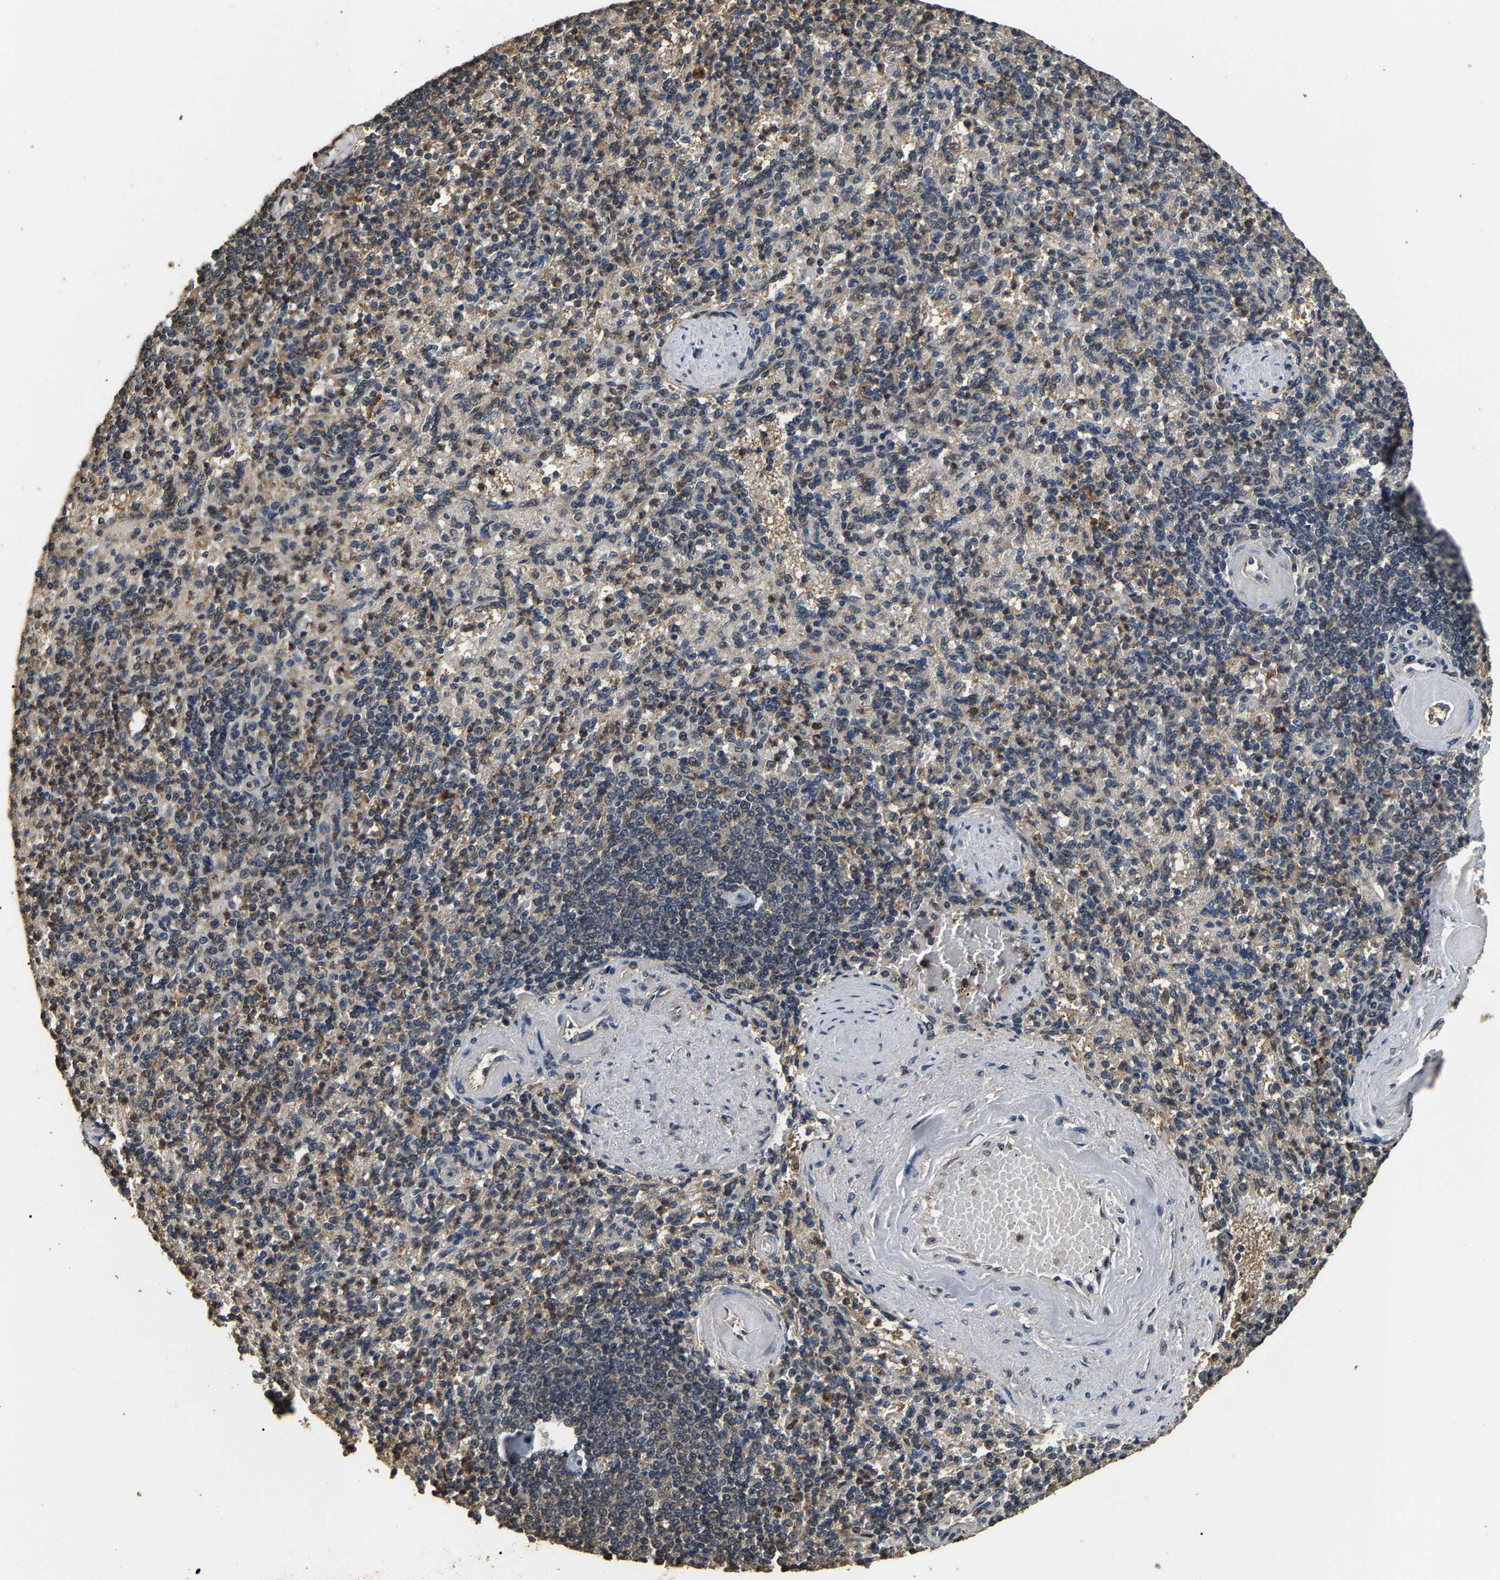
{"staining": {"intensity": "weak", "quantity": "<25%", "location": "cytoplasmic/membranous,nuclear"}, "tissue": "spleen", "cell_type": "Cells in red pulp", "image_type": "normal", "snomed": [{"axis": "morphology", "description": "Normal tissue, NOS"}, {"axis": "topography", "description": "Spleen"}], "caption": "Unremarkable spleen was stained to show a protein in brown. There is no significant positivity in cells in red pulp.", "gene": "PSMD8", "patient": {"sex": "female", "age": 74}}